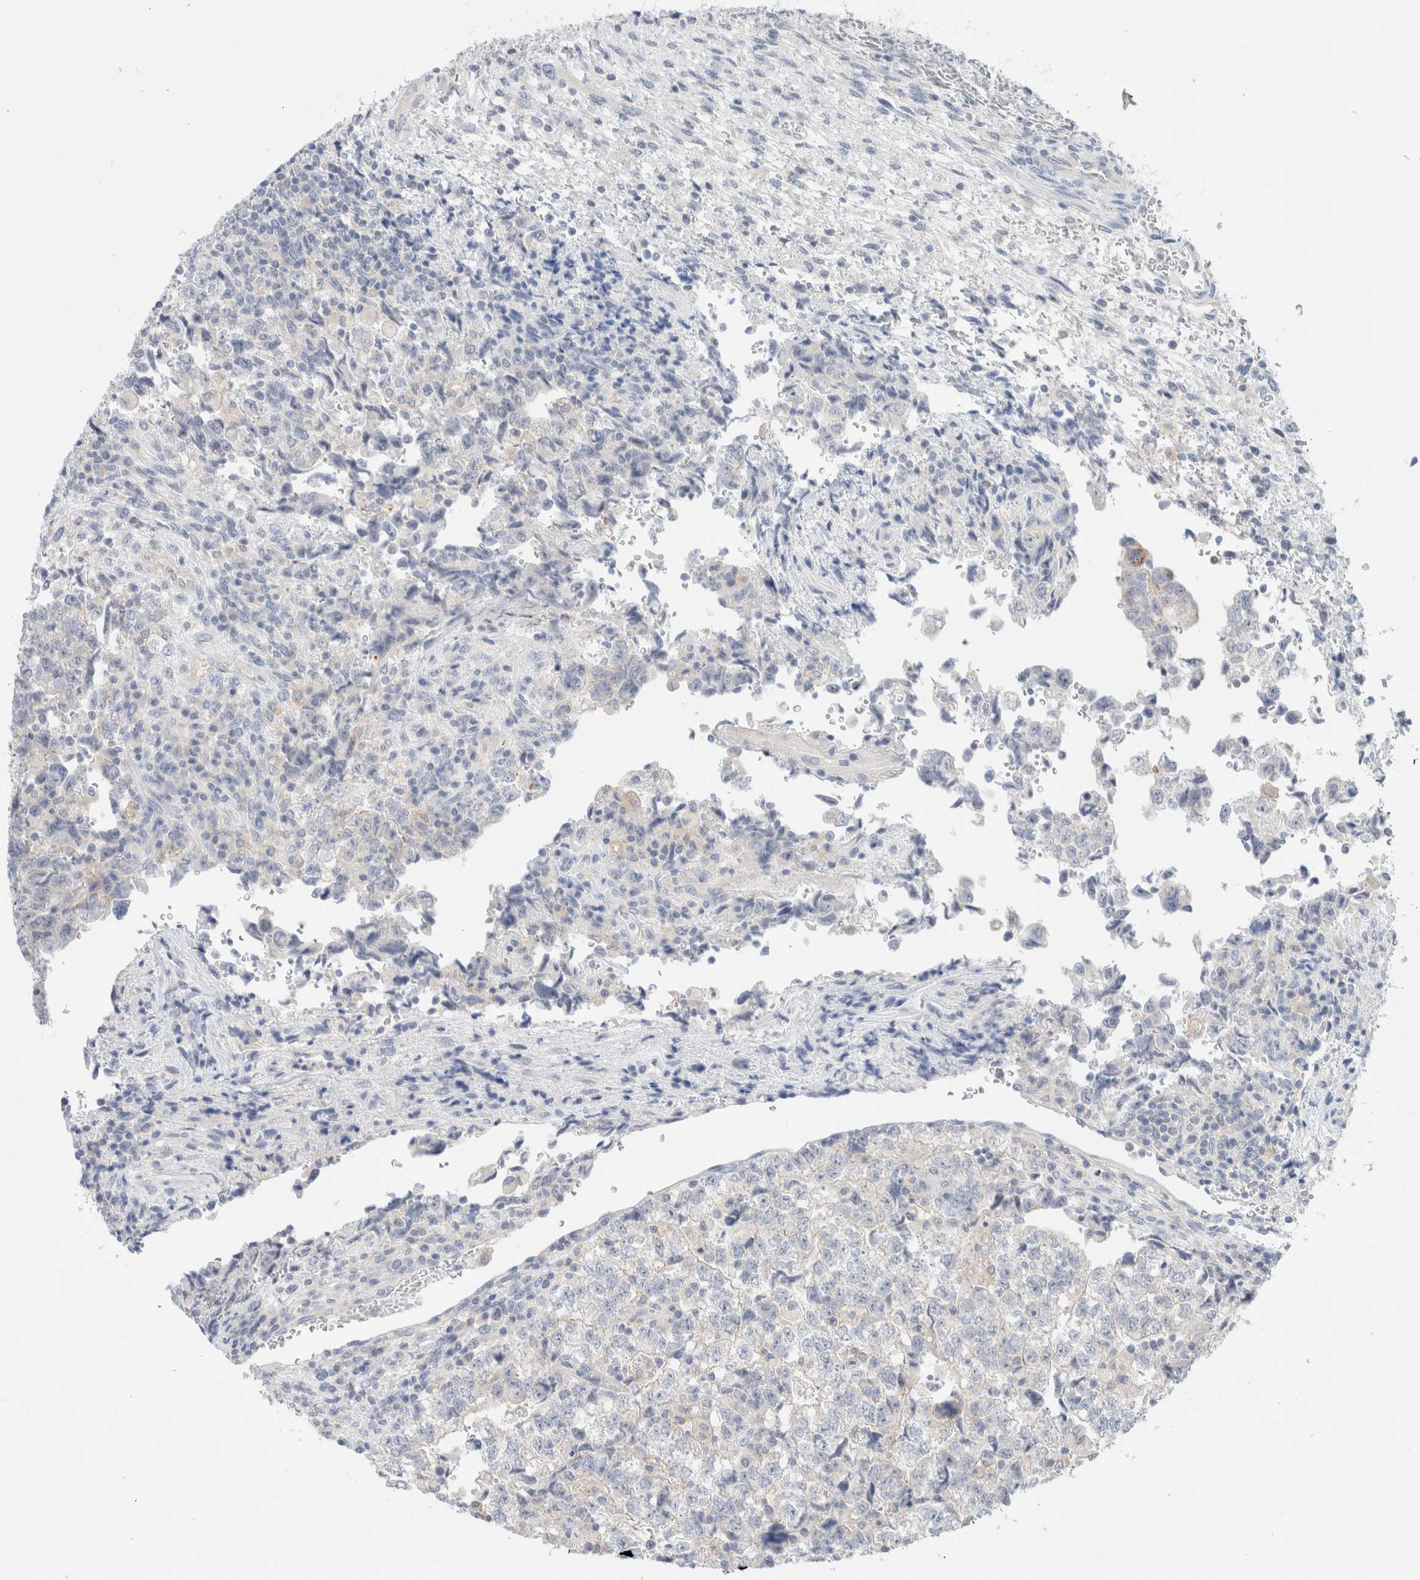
{"staining": {"intensity": "negative", "quantity": "none", "location": "none"}, "tissue": "testis cancer", "cell_type": "Tumor cells", "image_type": "cancer", "snomed": [{"axis": "morphology", "description": "Normal tissue, NOS"}, {"axis": "morphology", "description": "Carcinoma, Embryonal, NOS"}, {"axis": "topography", "description": "Testis"}], "caption": "An image of human testis cancer is negative for staining in tumor cells.", "gene": "SDR16C5", "patient": {"sex": "male", "age": 36}}